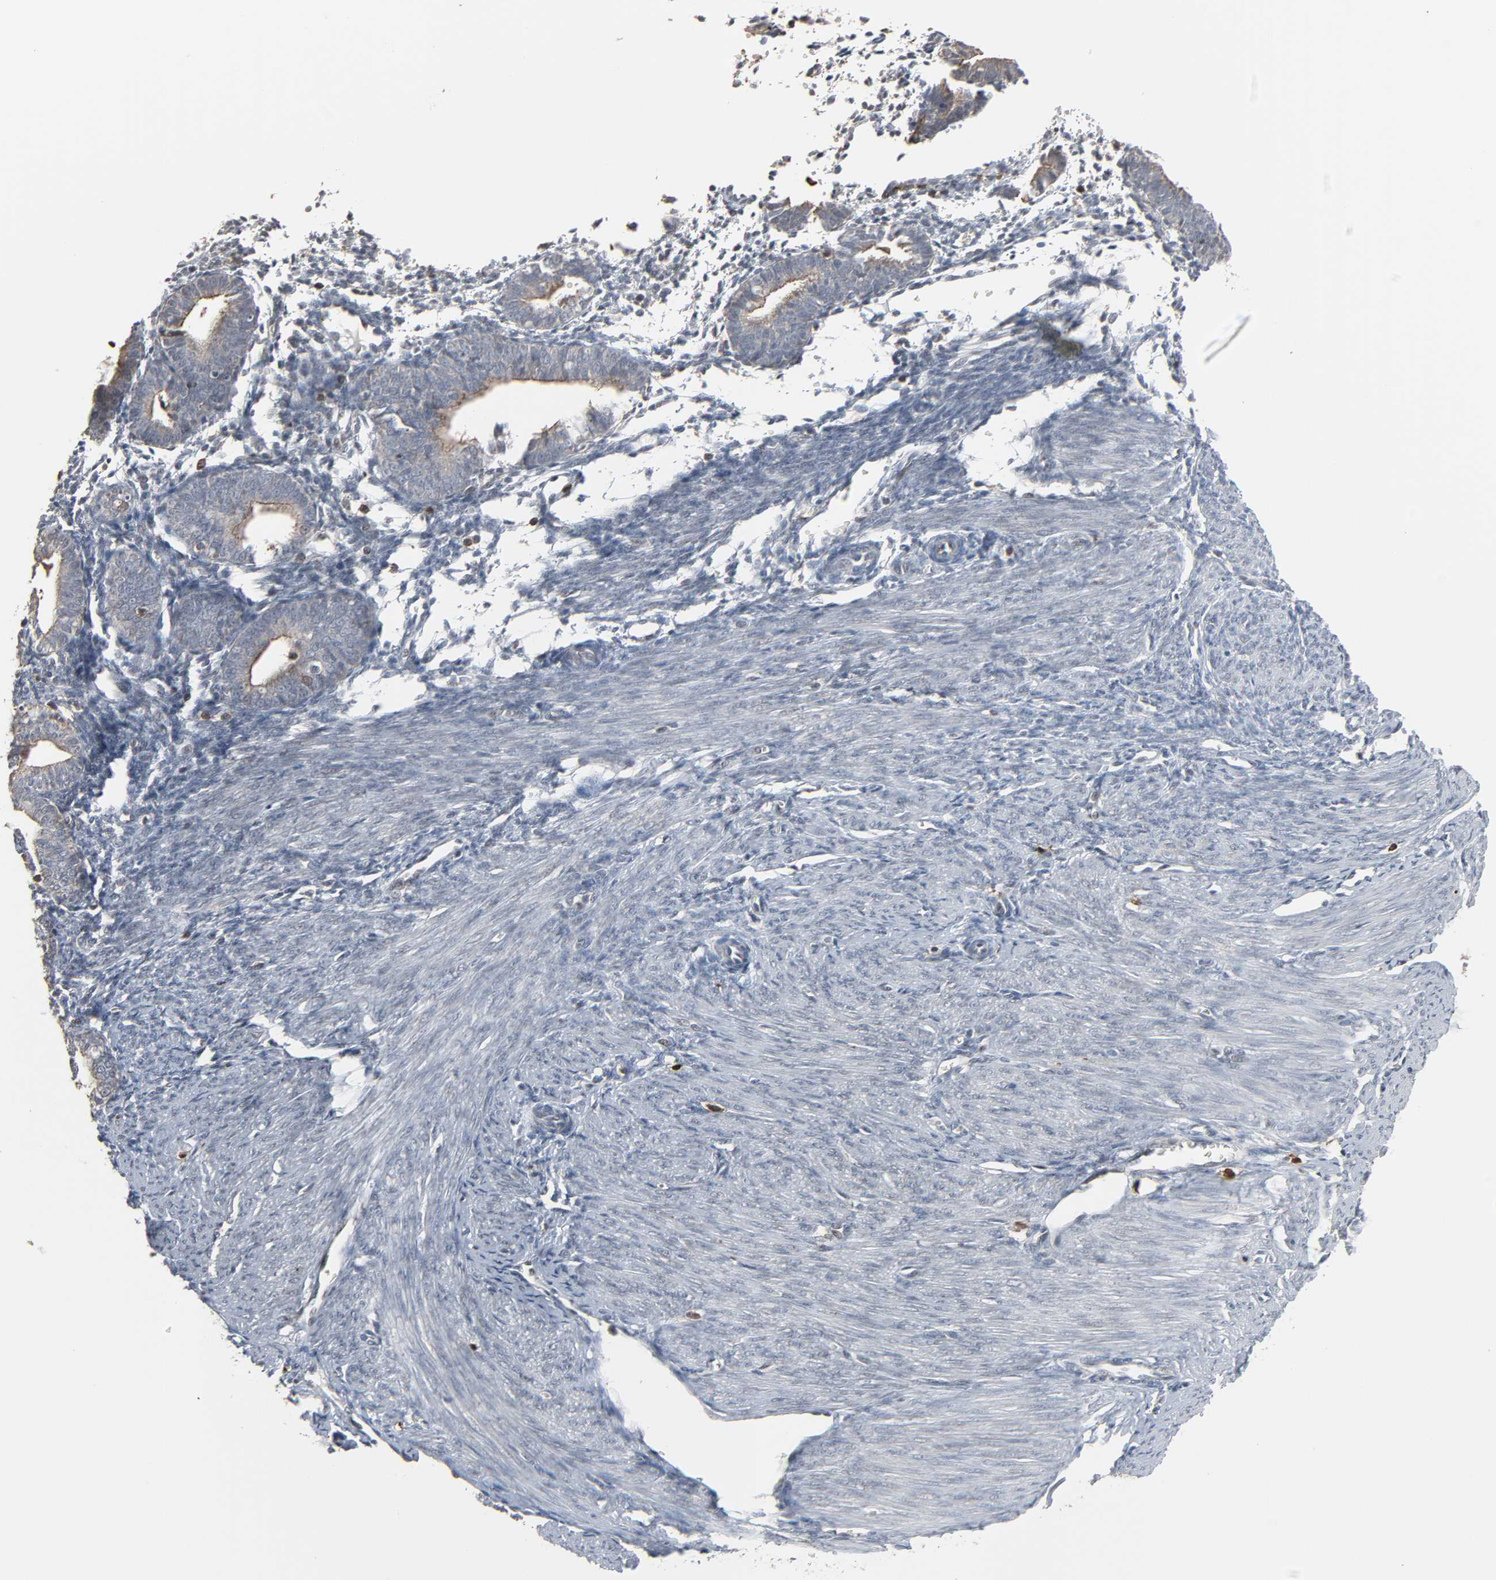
{"staining": {"intensity": "negative", "quantity": "none", "location": "none"}, "tissue": "endometrium", "cell_type": "Cells in endometrial stroma", "image_type": "normal", "snomed": [{"axis": "morphology", "description": "Normal tissue, NOS"}, {"axis": "topography", "description": "Endometrium"}], "caption": "Cells in endometrial stroma are negative for protein expression in unremarkable human endometrium. Nuclei are stained in blue.", "gene": "DOCK8", "patient": {"sex": "female", "age": 61}}